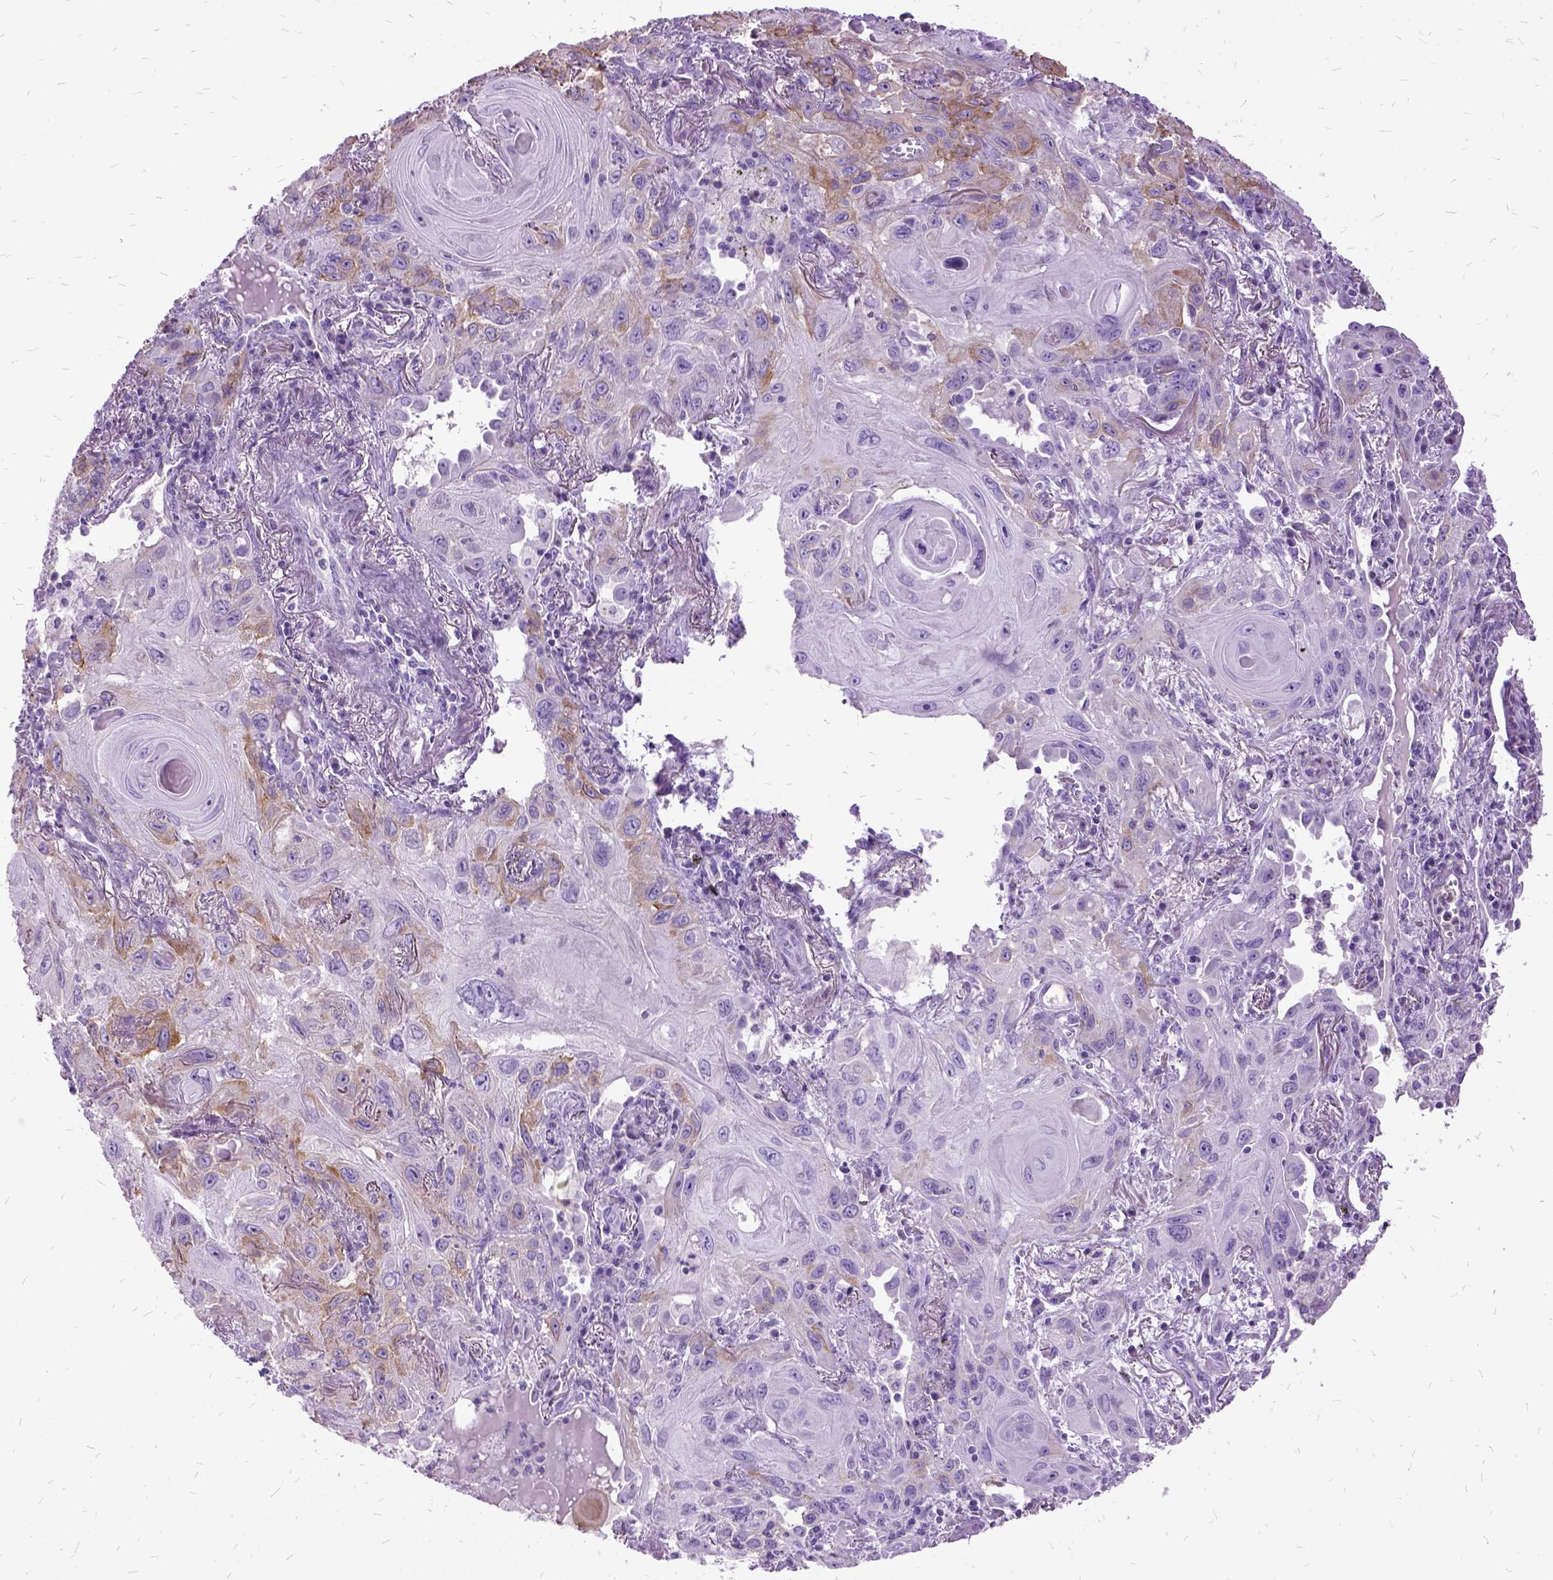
{"staining": {"intensity": "moderate", "quantity": "<25%", "location": "cytoplasmic/membranous"}, "tissue": "lung cancer", "cell_type": "Tumor cells", "image_type": "cancer", "snomed": [{"axis": "morphology", "description": "Squamous cell carcinoma, NOS"}, {"axis": "topography", "description": "Lung"}], "caption": "Lung cancer (squamous cell carcinoma) stained for a protein displays moderate cytoplasmic/membranous positivity in tumor cells.", "gene": "MME", "patient": {"sex": "male", "age": 79}}